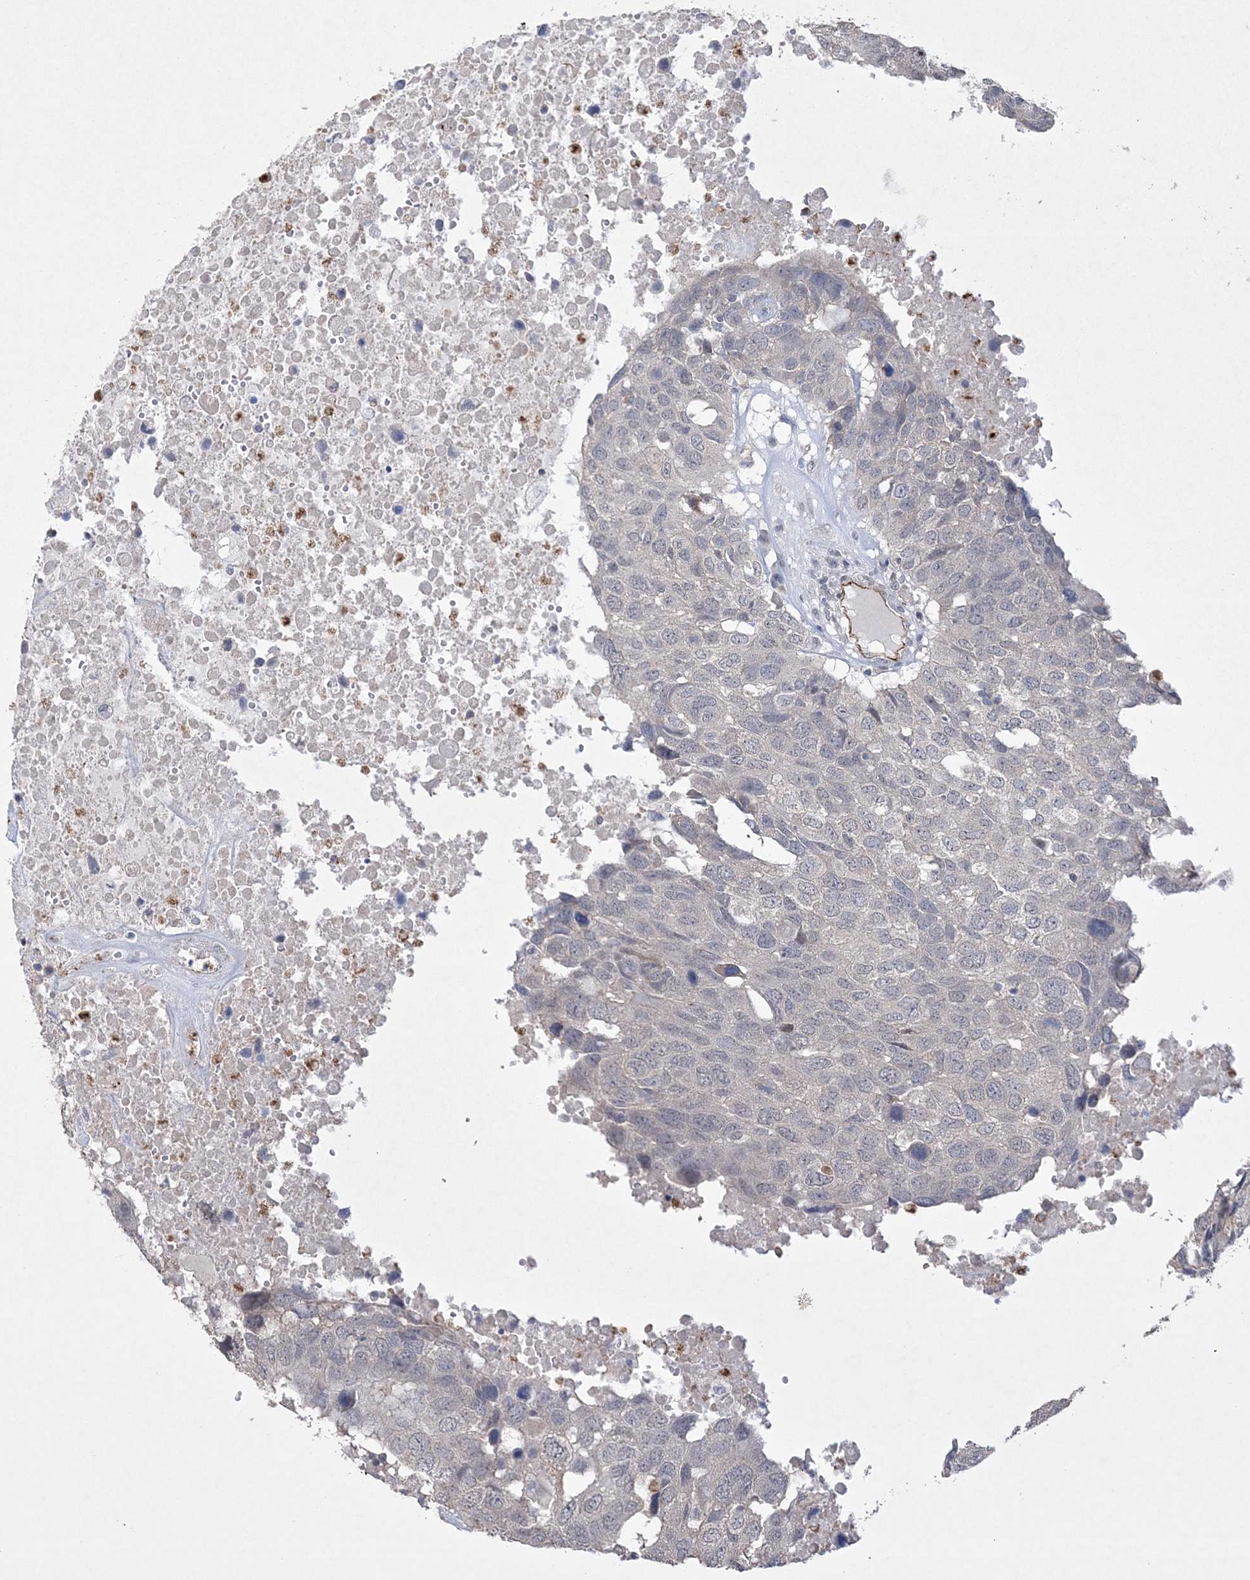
{"staining": {"intensity": "negative", "quantity": "none", "location": "none"}, "tissue": "head and neck cancer", "cell_type": "Tumor cells", "image_type": "cancer", "snomed": [{"axis": "morphology", "description": "Squamous cell carcinoma, NOS"}, {"axis": "topography", "description": "Head-Neck"}], "caption": "DAB immunohistochemical staining of human head and neck cancer displays no significant expression in tumor cells.", "gene": "DPCD", "patient": {"sex": "male", "age": 66}}